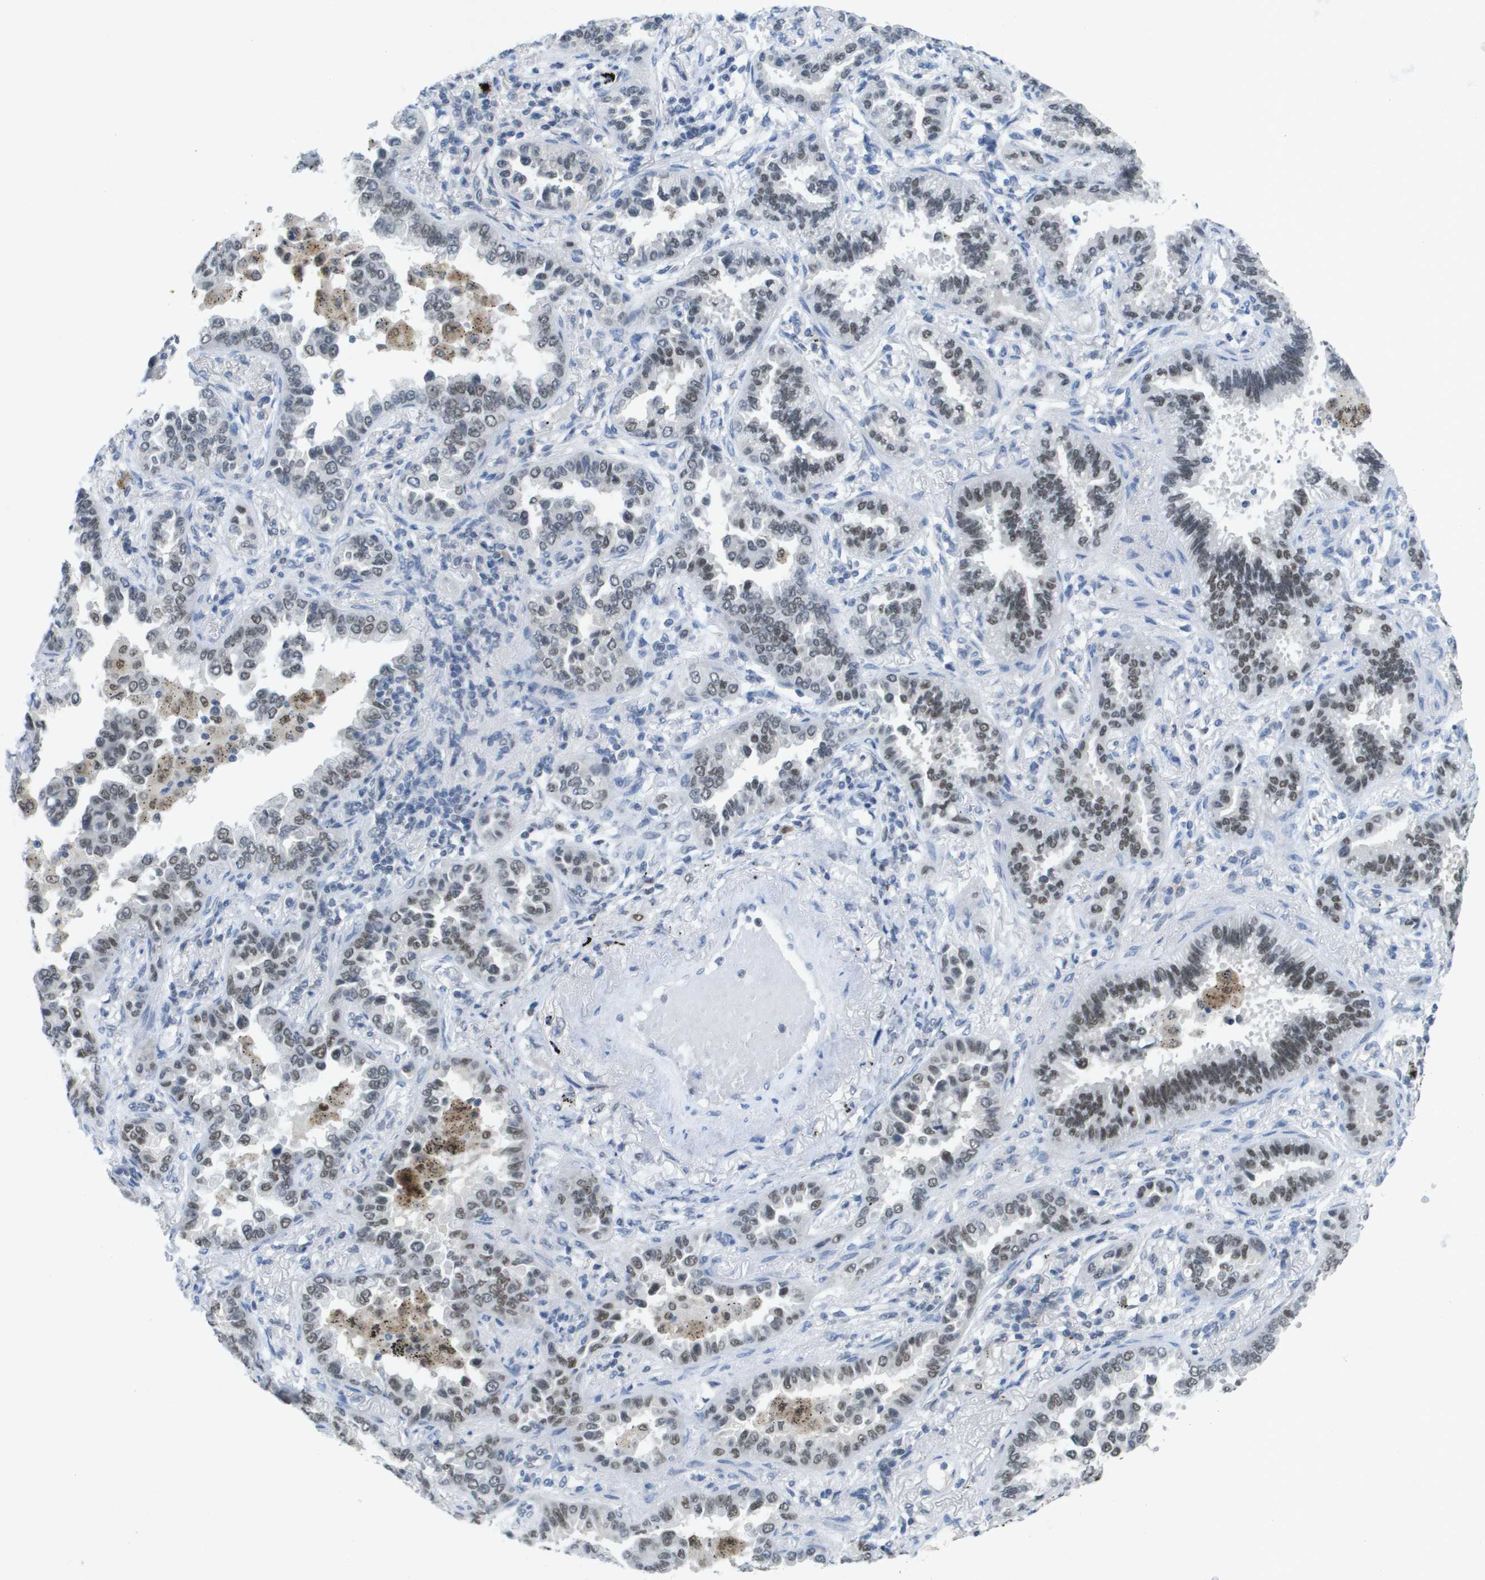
{"staining": {"intensity": "moderate", "quantity": ">75%", "location": "nuclear"}, "tissue": "lung cancer", "cell_type": "Tumor cells", "image_type": "cancer", "snomed": [{"axis": "morphology", "description": "Normal tissue, NOS"}, {"axis": "morphology", "description": "Adenocarcinoma, NOS"}, {"axis": "topography", "description": "Lung"}], "caption": "Protein expression analysis of adenocarcinoma (lung) displays moderate nuclear positivity in about >75% of tumor cells.", "gene": "TP53RK", "patient": {"sex": "male", "age": 59}}